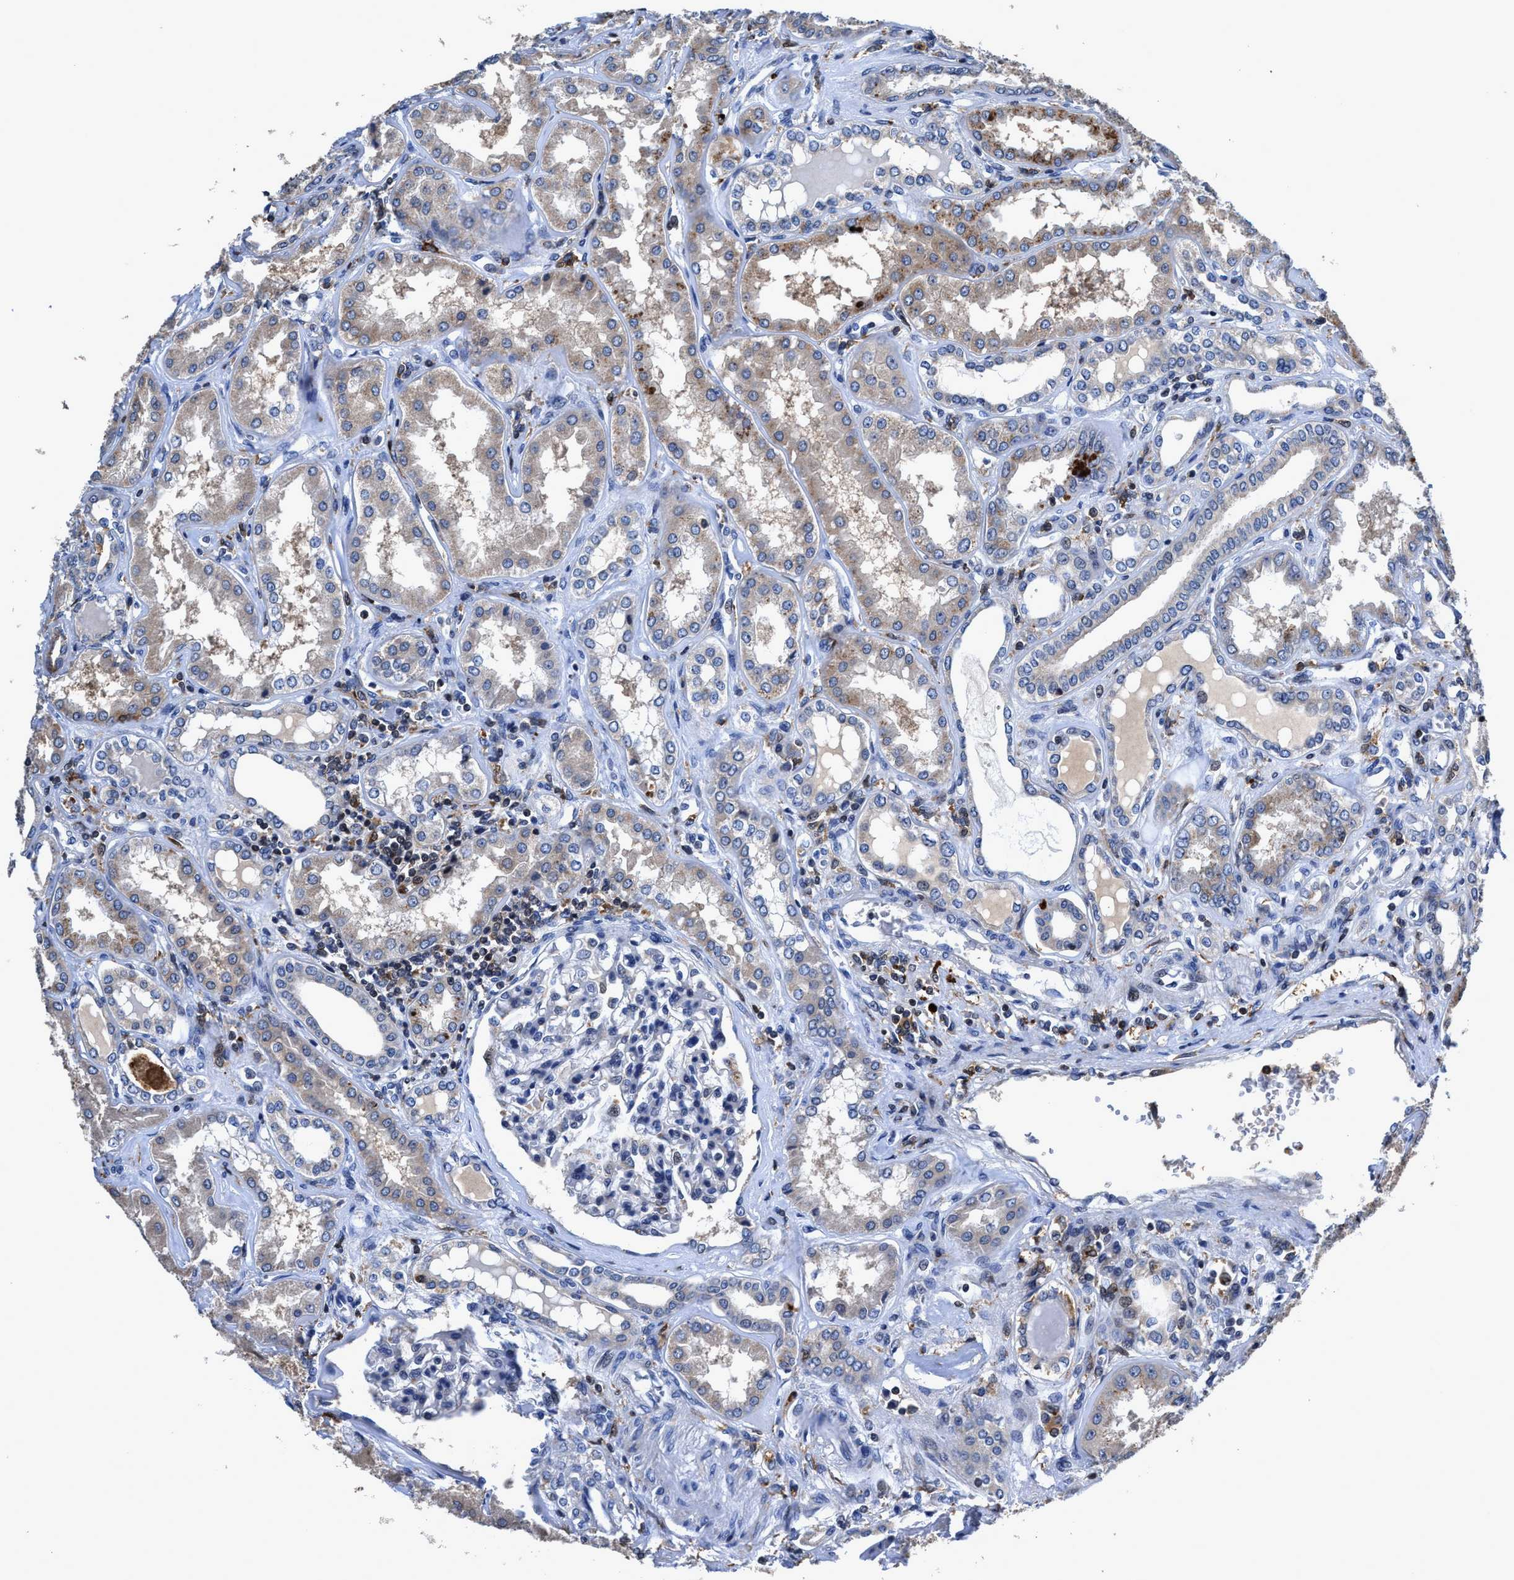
{"staining": {"intensity": "moderate", "quantity": "<25%", "location": "nuclear"}, "tissue": "kidney", "cell_type": "Cells in glomeruli", "image_type": "normal", "snomed": [{"axis": "morphology", "description": "Normal tissue, NOS"}, {"axis": "topography", "description": "Kidney"}], "caption": "A high-resolution image shows immunohistochemistry (IHC) staining of unremarkable kidney, which exhibits moderate nuclear expression in about <25% of cells in glomeruli. The protein of interest is shown in brown color, while the nuclei are stained blue.", "gene": "RGS10", "patient": {"sex": "female", "age": 56}}